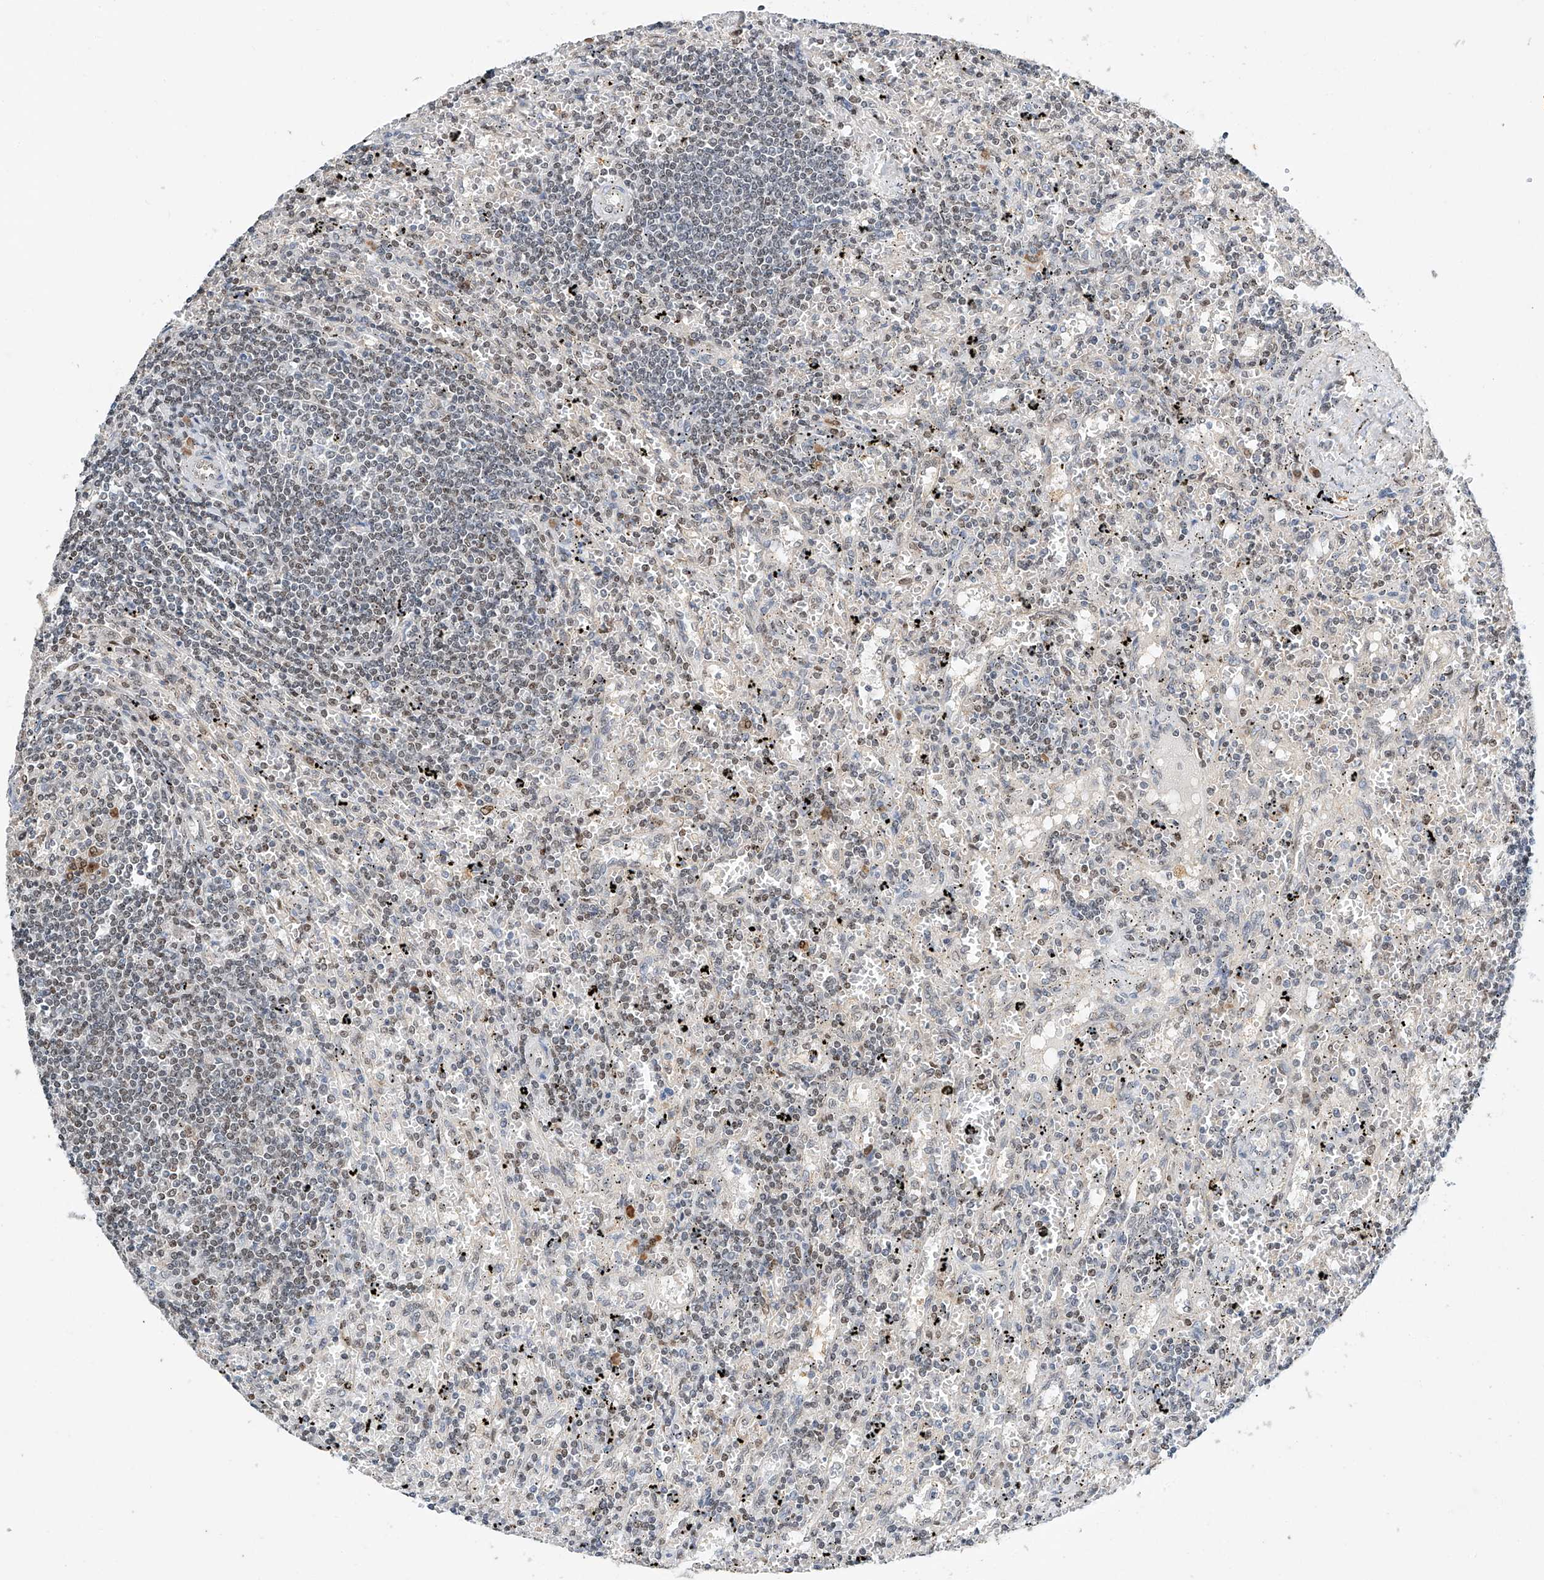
{"staining": {"intensity": "weak", "quantity": "25%-75%", "location": "nuclear"}, "tissue": "lymphoma", "cell_type": "Tumor cells", "image_type": "cancer", "snomed": [{"axis": "morphology", "description": "Malignant lymphoma, non-Hodgkin's type, Low grade"}, {"axis": "topography", "description": "Spleen"}], "caption": "About 25%-75% of tumor cells in lymphoma demonstrate weak nuclear protein expression as visualized by brown immunohistochemical staining.", "gene": "CTDP1", "patient": {"sex": "male", "age": 76}}